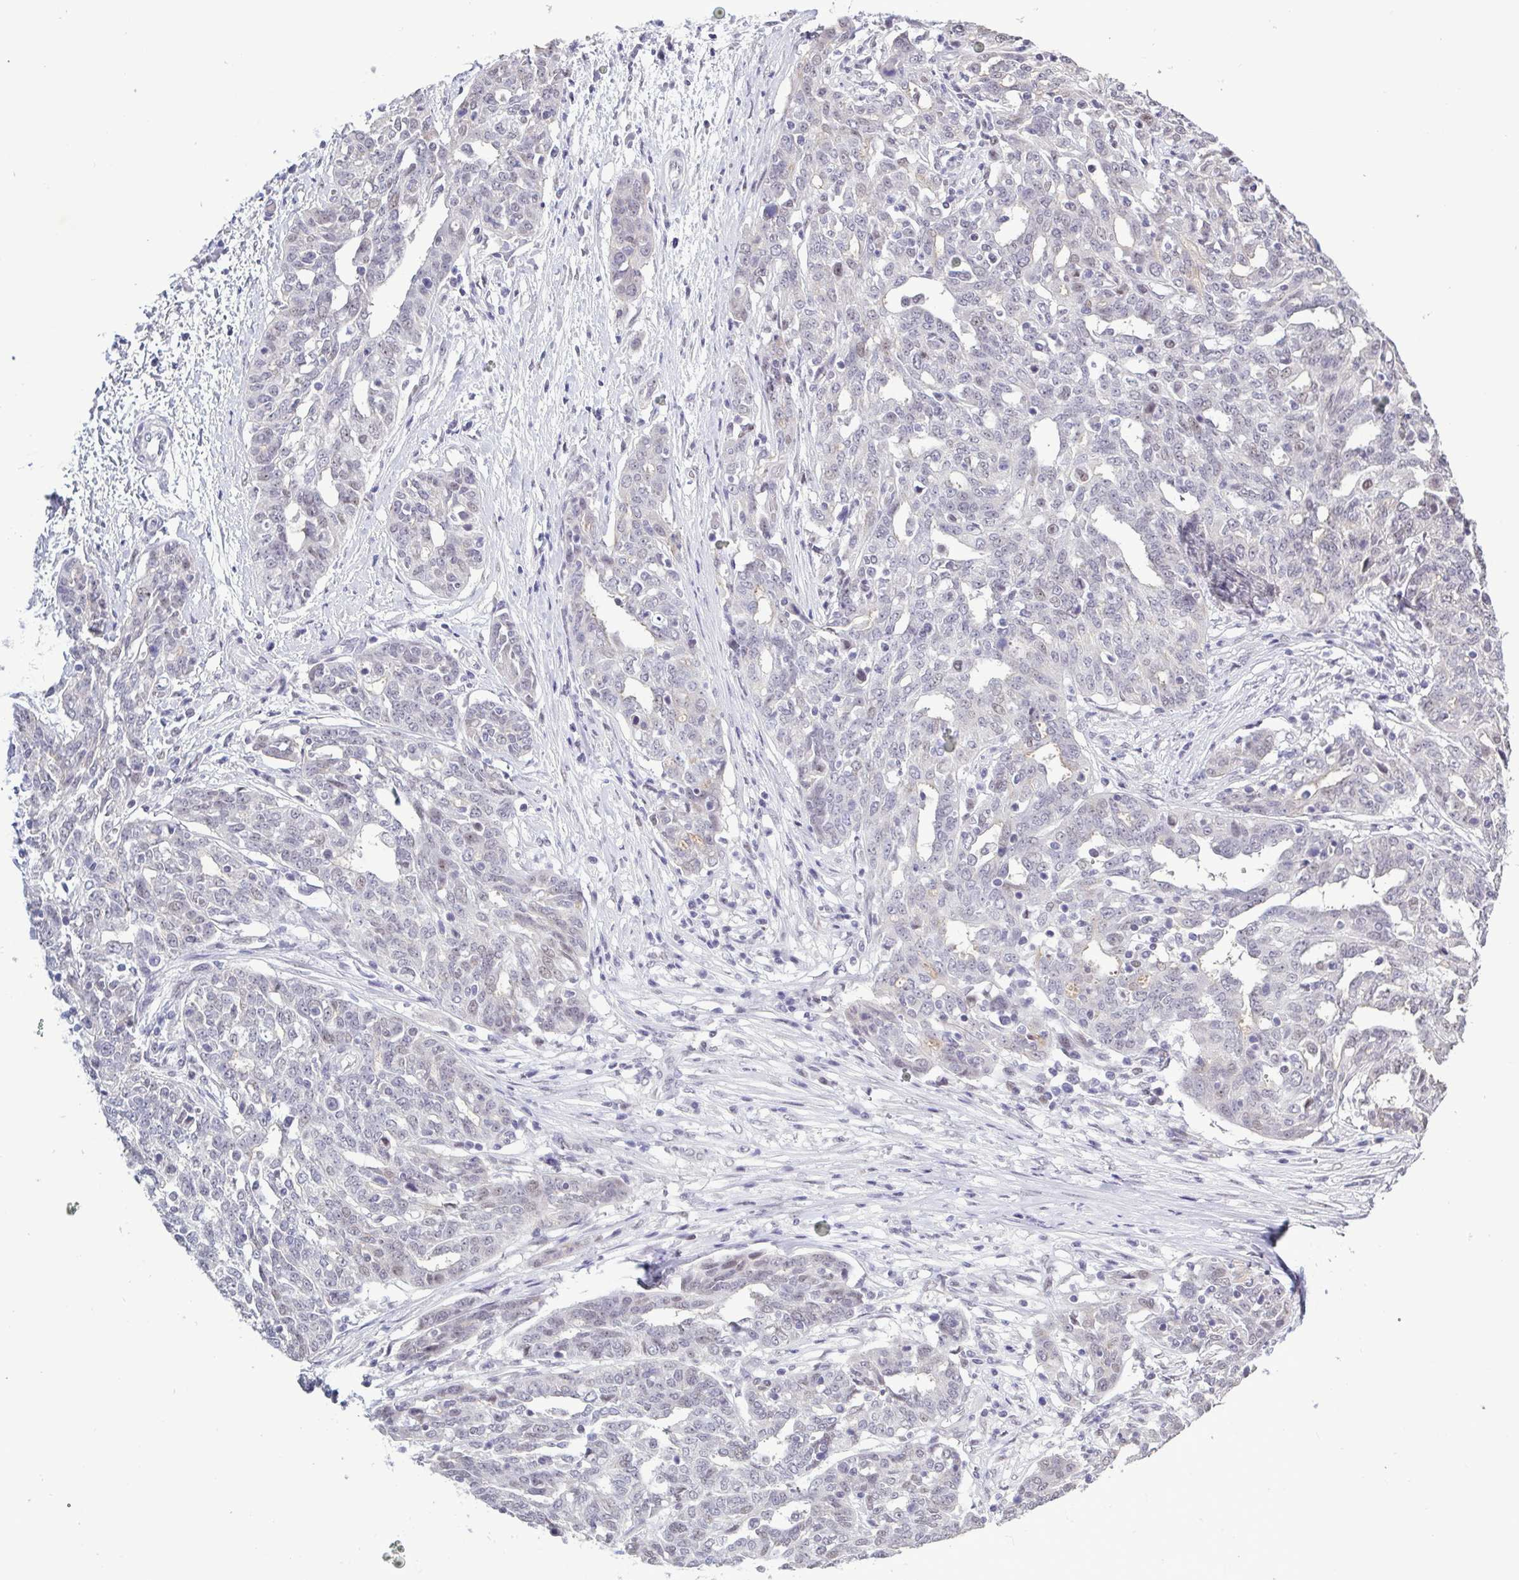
{"staining": {"intensity": "negative", "quantity": "none", "location": "none"}, "tissue": "ovarian cancer", "cell_type": "Tumor cells", "image_type": "cancer", "snomed": [{"axis": "morphology", "description": "Cystadenocarcinoma, serous, NOS"}, {"axis": "topography", "description": "Ovary"}], "caption": "This is an immunohistochemistry histopathology image of human ovarian cancer (serous cystadenocarcinoma). There is no expression in tumor cells.", "gene": "TMEM92", "patient": {"sex": "female", "age": 67}}